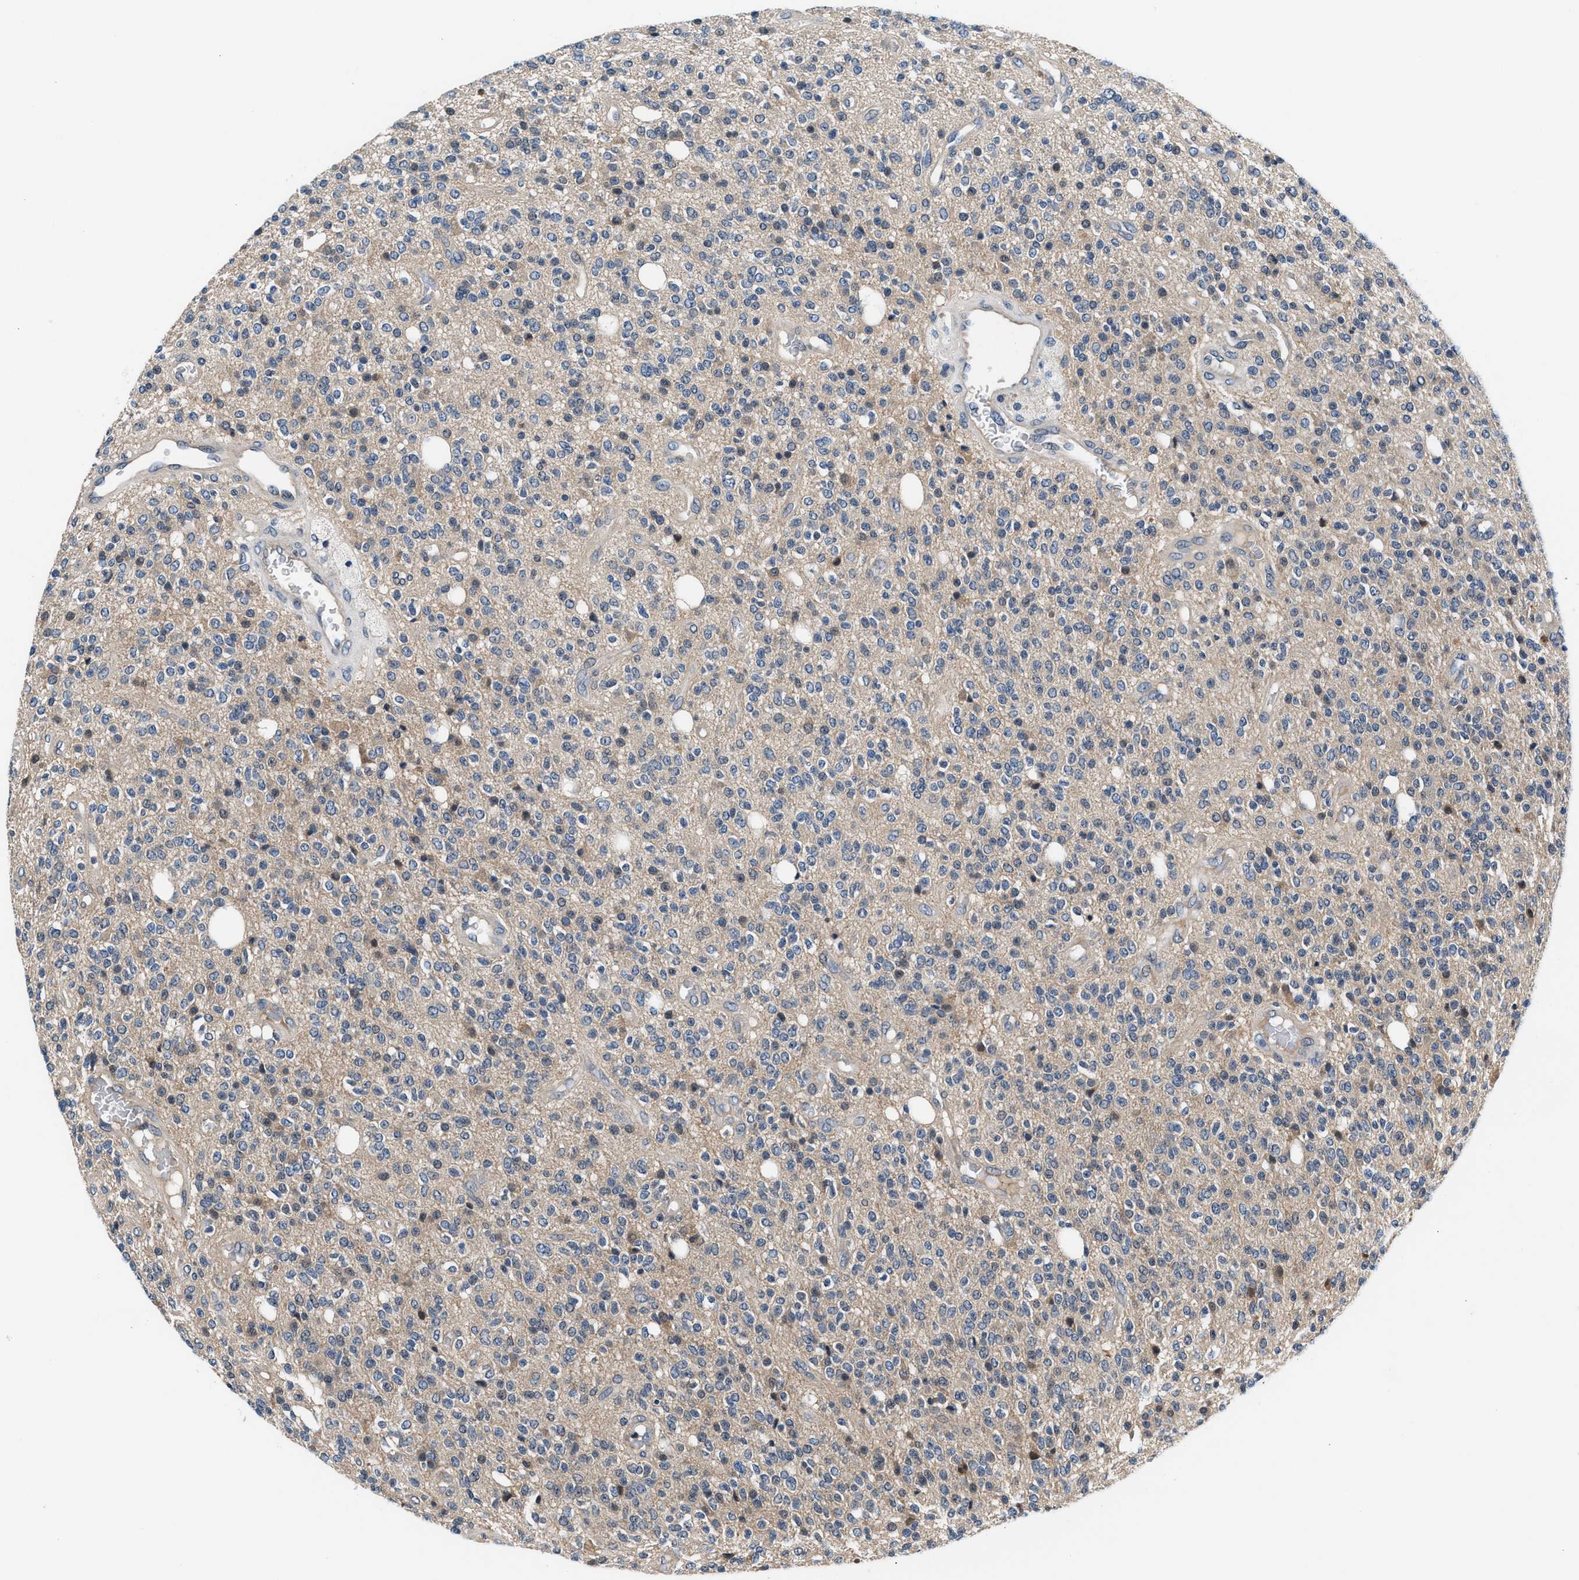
{"staining": {"intensity": "weak", "quantity": "<25%", "location": "cytoplasmic/membranous"}, "tissue": "glioma", "cell_type": "Tumor cells", "image_type": "cancer", "snomed": [{"axis": "morphology", "description": "Glioma, malignant, High grade"}, {"axis": "topography", "description": "Brain"}], "caption": "Photomicrograph shows no protein staining in tumor cells of glioma tissue.", "gene": "PRPSAP2", "patient": {"sex": "male", "age": 34}}